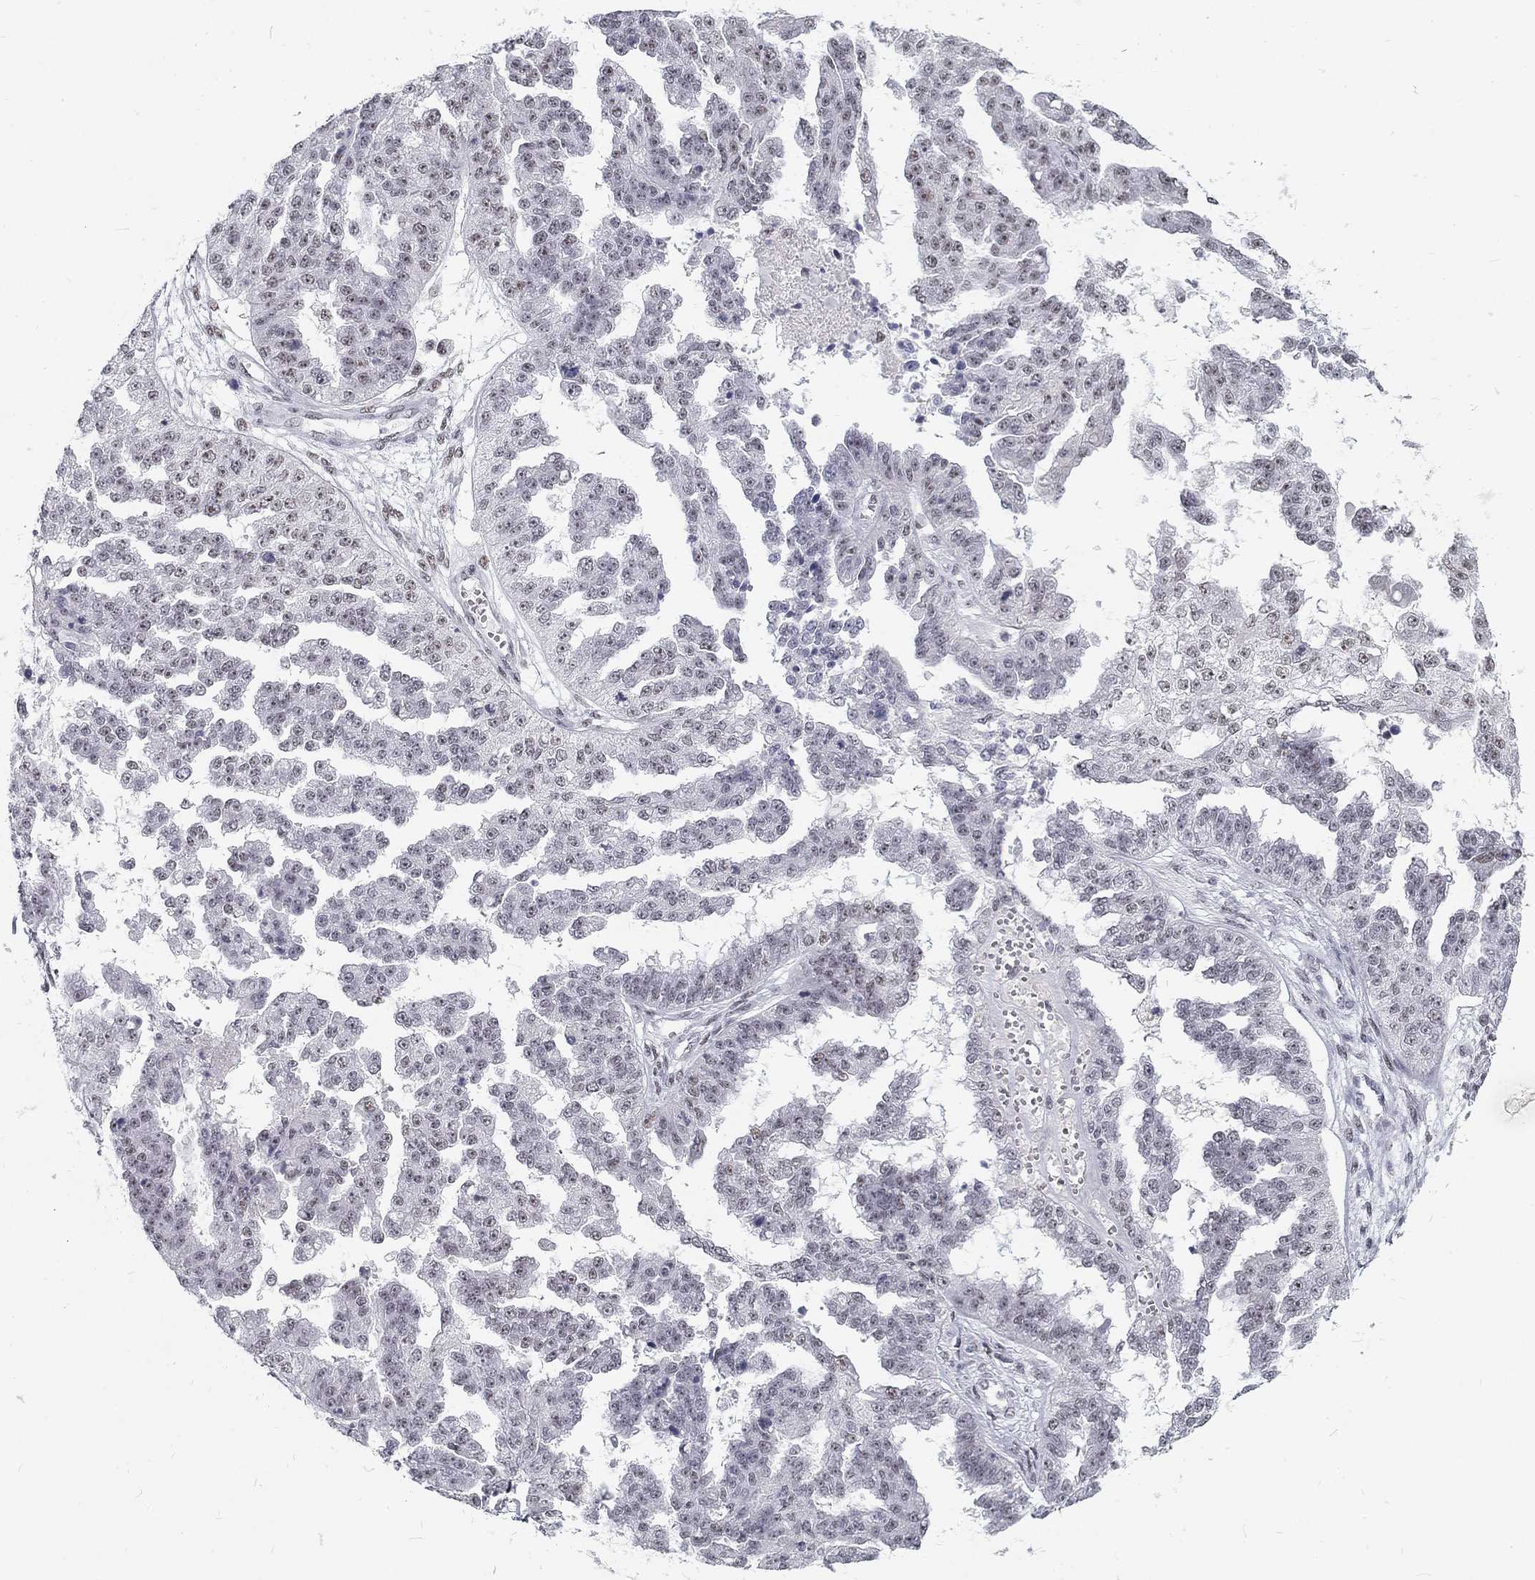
{"staining": {"intensity": "negative", "quantity": "none", "location": "none"}, "tissue": "ovarian cancer", "cell_type": "Tumor cells", "image_type": "cancer", "snomed": [{"axis": "morphology", "description": "Cystadenocarcinoma, serous, NOS"}, {"axis": "topography", "description": "Ovary"}], "caption": "Immunohistochemistry (IHC) photomicrograph of neoplastic tissue: ovarian cancer stained with DAB exhibits no significant protein expression in tumor cells.", "gene": "SNORC", "patient": {"sex": "female", "age": 58}}